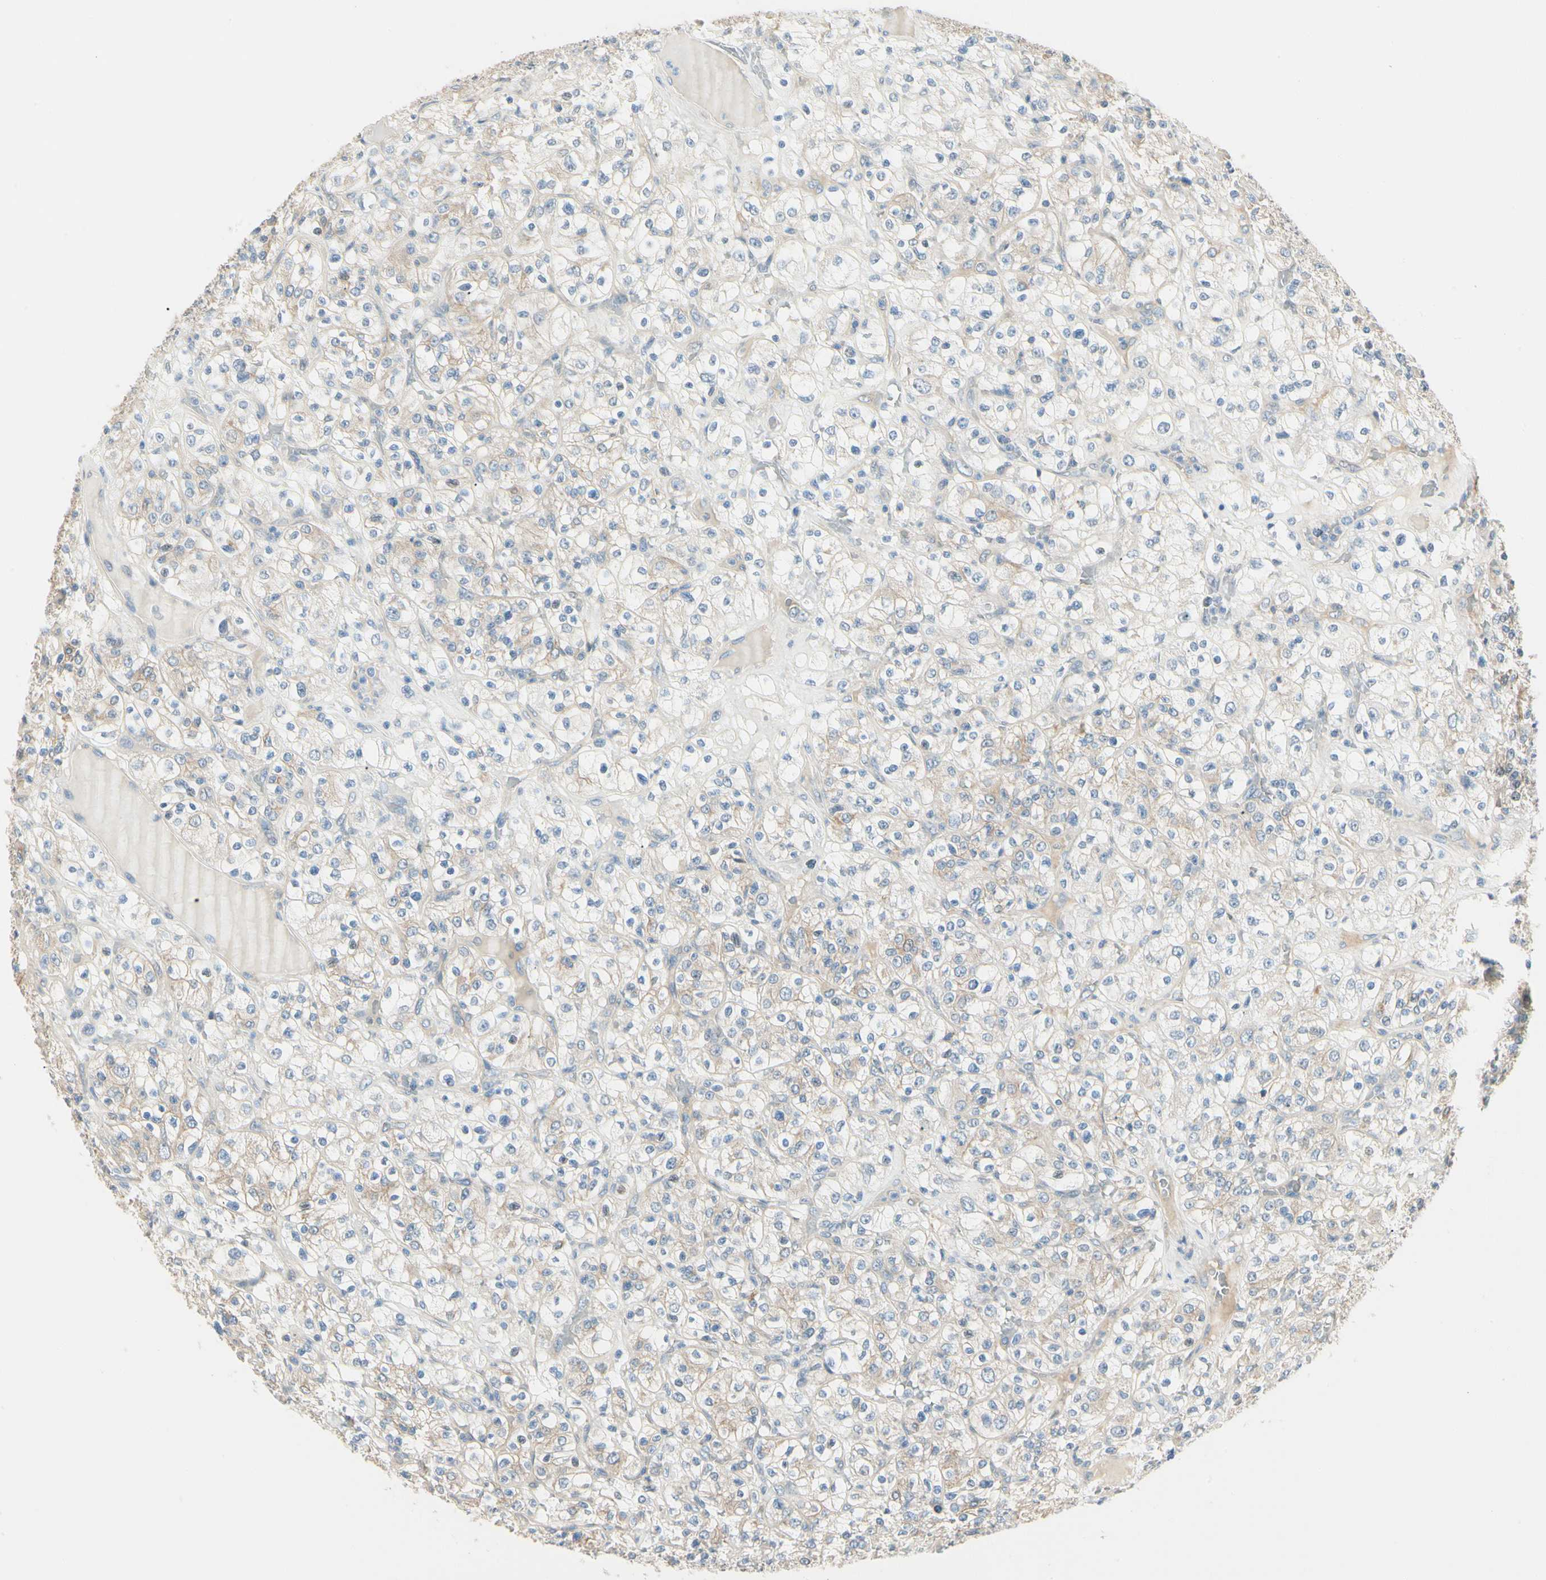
{"staining": {"intensity": "weak", "quantity": "25%-75%", "location": "cytoplasmic/membranous"}, "tissue": "renal cancer", "cell_type": "Tumor cells", "image_type": "cancer", "snomed": [{"axis": "morphology", "description": "Normal tissue, NOS"}, {"axis": "morphology", "description": "Adenocarcinoma, NOS"}, {"axis": "topography", "description": "Kidney"}], "caption": "The immunohistochemical stain highlights weak cytoplasmic/membranous expression in tumor cells of renal adenocarcinoma tissue.", "gene": "DUSP12", "patient": {"sex": "female", "age": 72}}